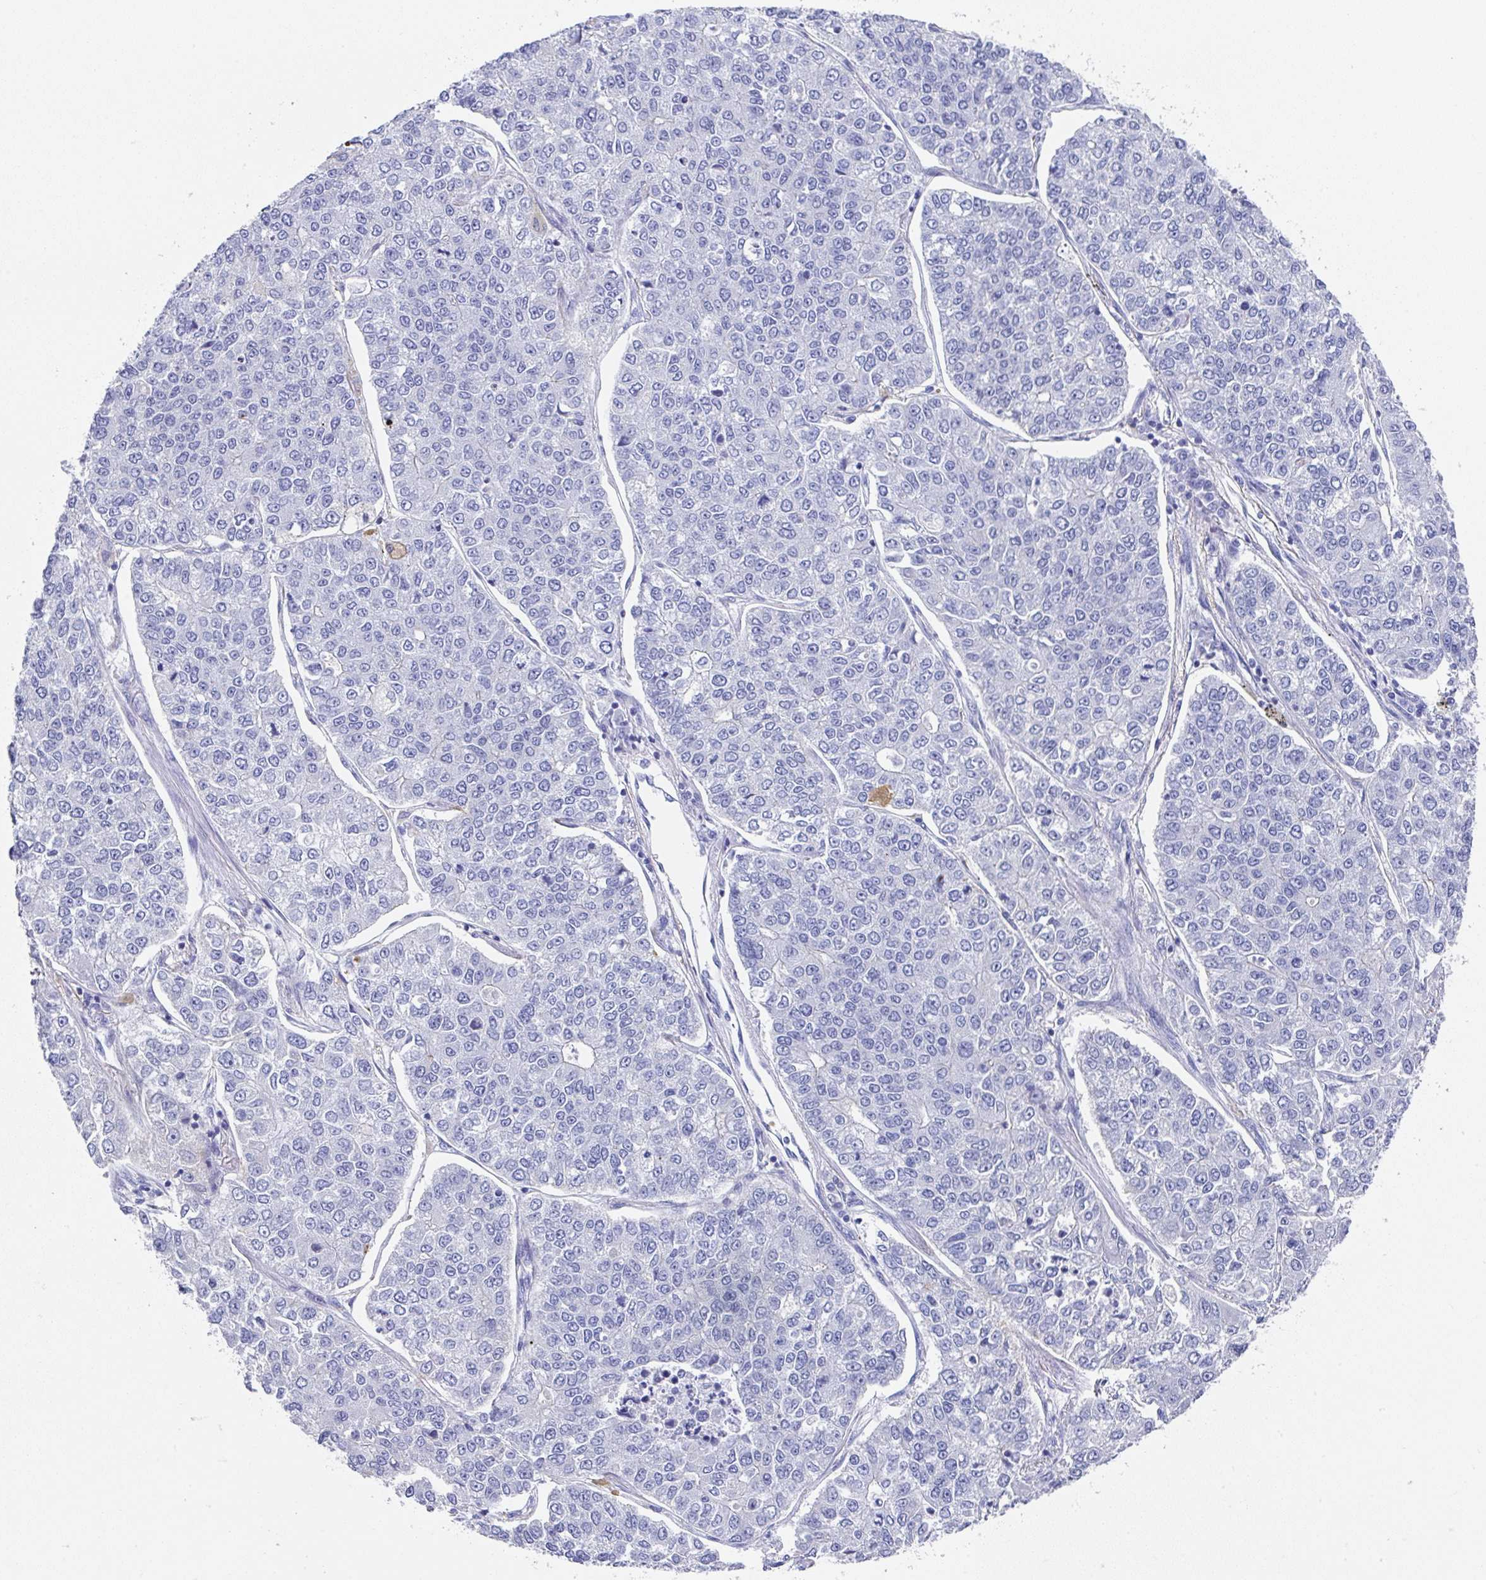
{"staining": {"intensity": "negative", "quantity": "none", "location": "none"}, "tissue": "lung cancer", "cell_type": "Tumor cells", "image_type": "cancer", "snomed": [{"axis": "morphology", "description": "Adenocarcinoma, NOS"}, {"axis": "topography", "description": "Lung"}], "caption": "This photomicrograph is of lung cancer (adenocarcinoma) stained with IHC to label a protein in brown with the nuclei are counter-stained blue. There is no expression in tumor cells. Brightfield microscopy of immunohistochemistry (IHC) stained with DAB (brown) and hematoxylin (blue), captured at high magnification.", "gene": "TNFRSF8", "patient": {"sex": "male", "age": 49}}